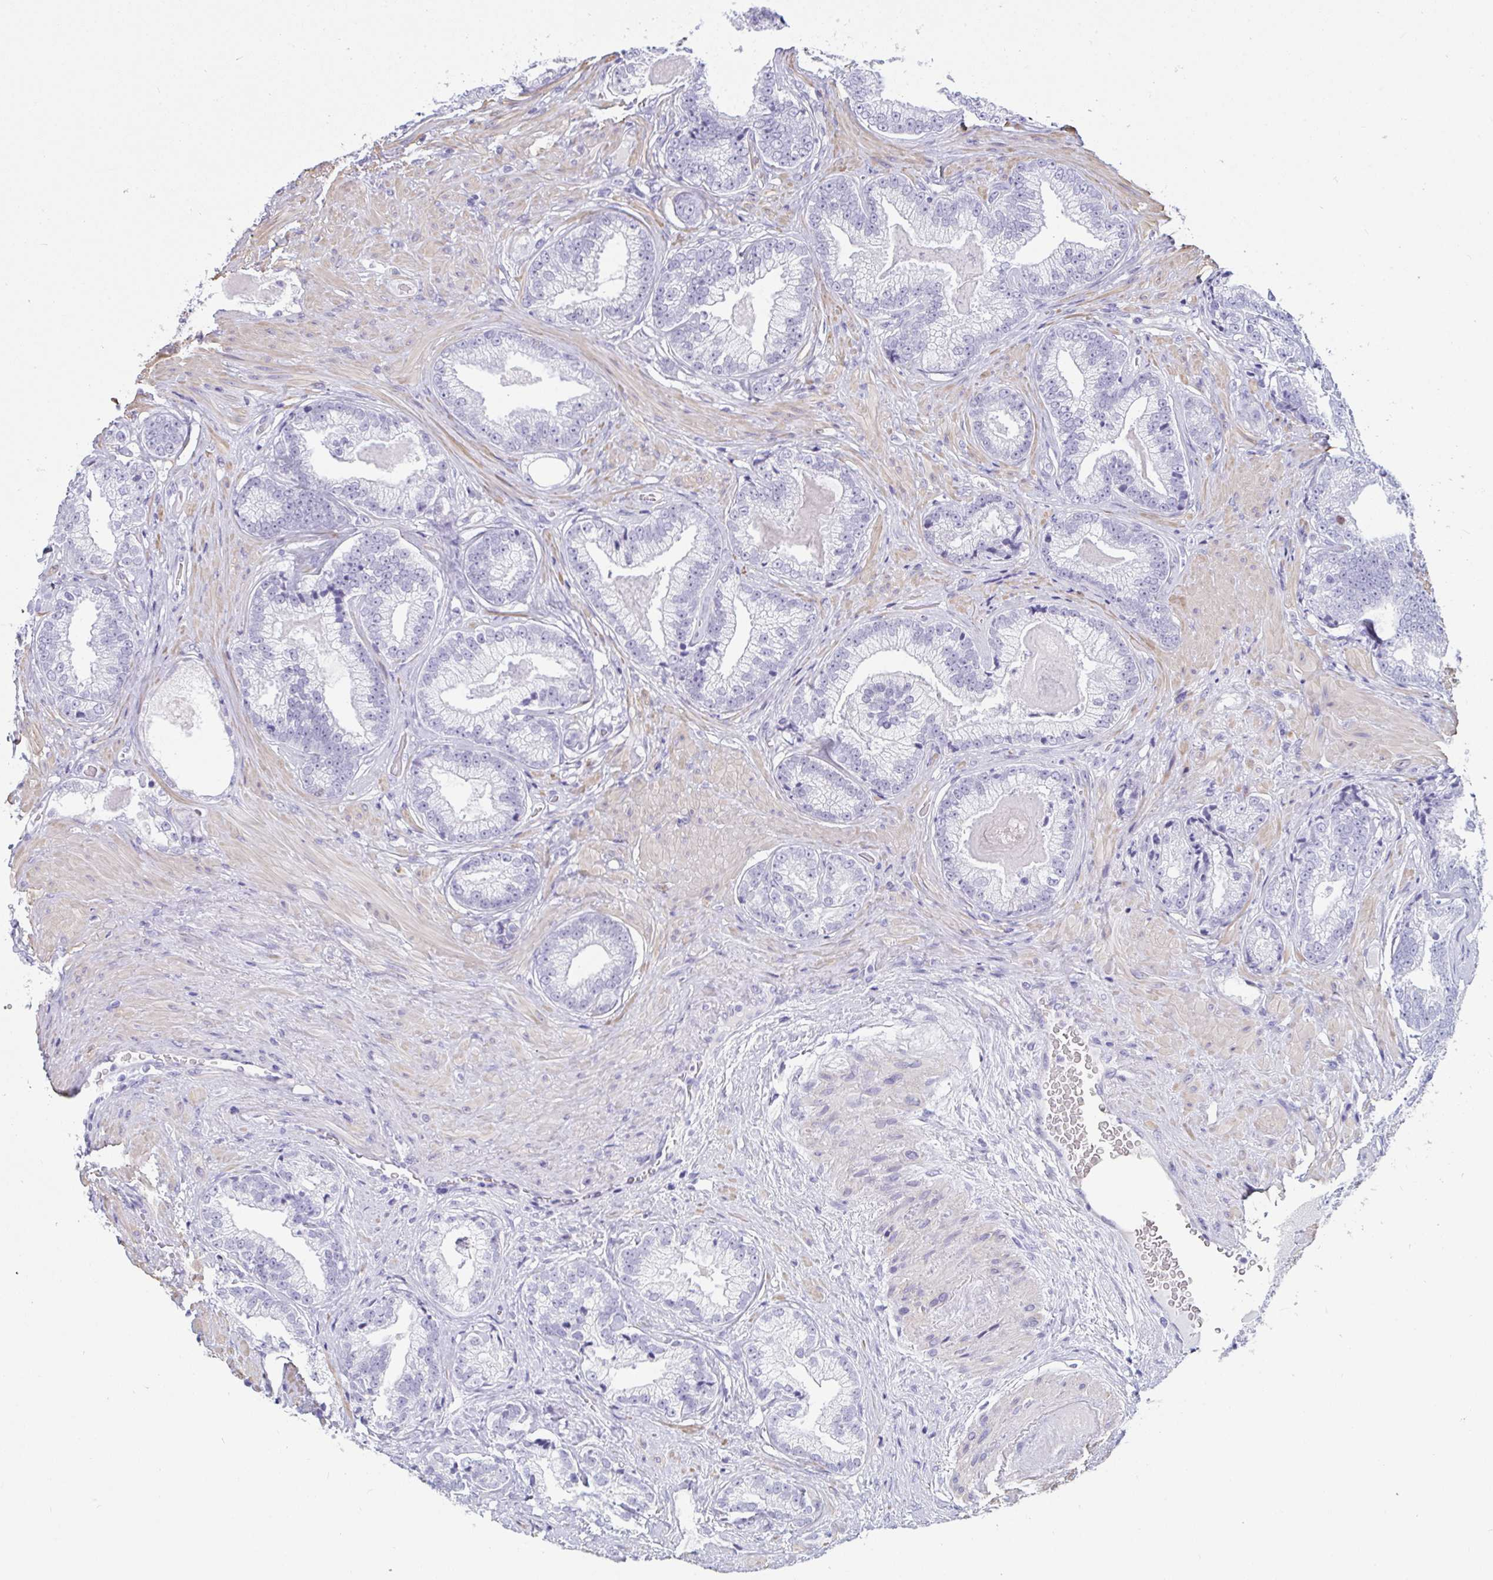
{"staining": {"intensity": "negative", "quantity": "none", "location": "none"}, "tissue": "prostate cancer", "cell_type": "Tumor cells", "image_type": "cancer", "snomed": [{"axis": "morphology", "description": "Adenocarcinoma, Low grade"}, {"axis": "topography", "description": "Prostate"}], "caption": "Immunohistochemical staining of prostate cancer (adenocarcinoma (low-grade)) reveals no significant expression in tumor cells.", "gene": "SUZ12", "patient": {"sex": "male", "age": 61}}